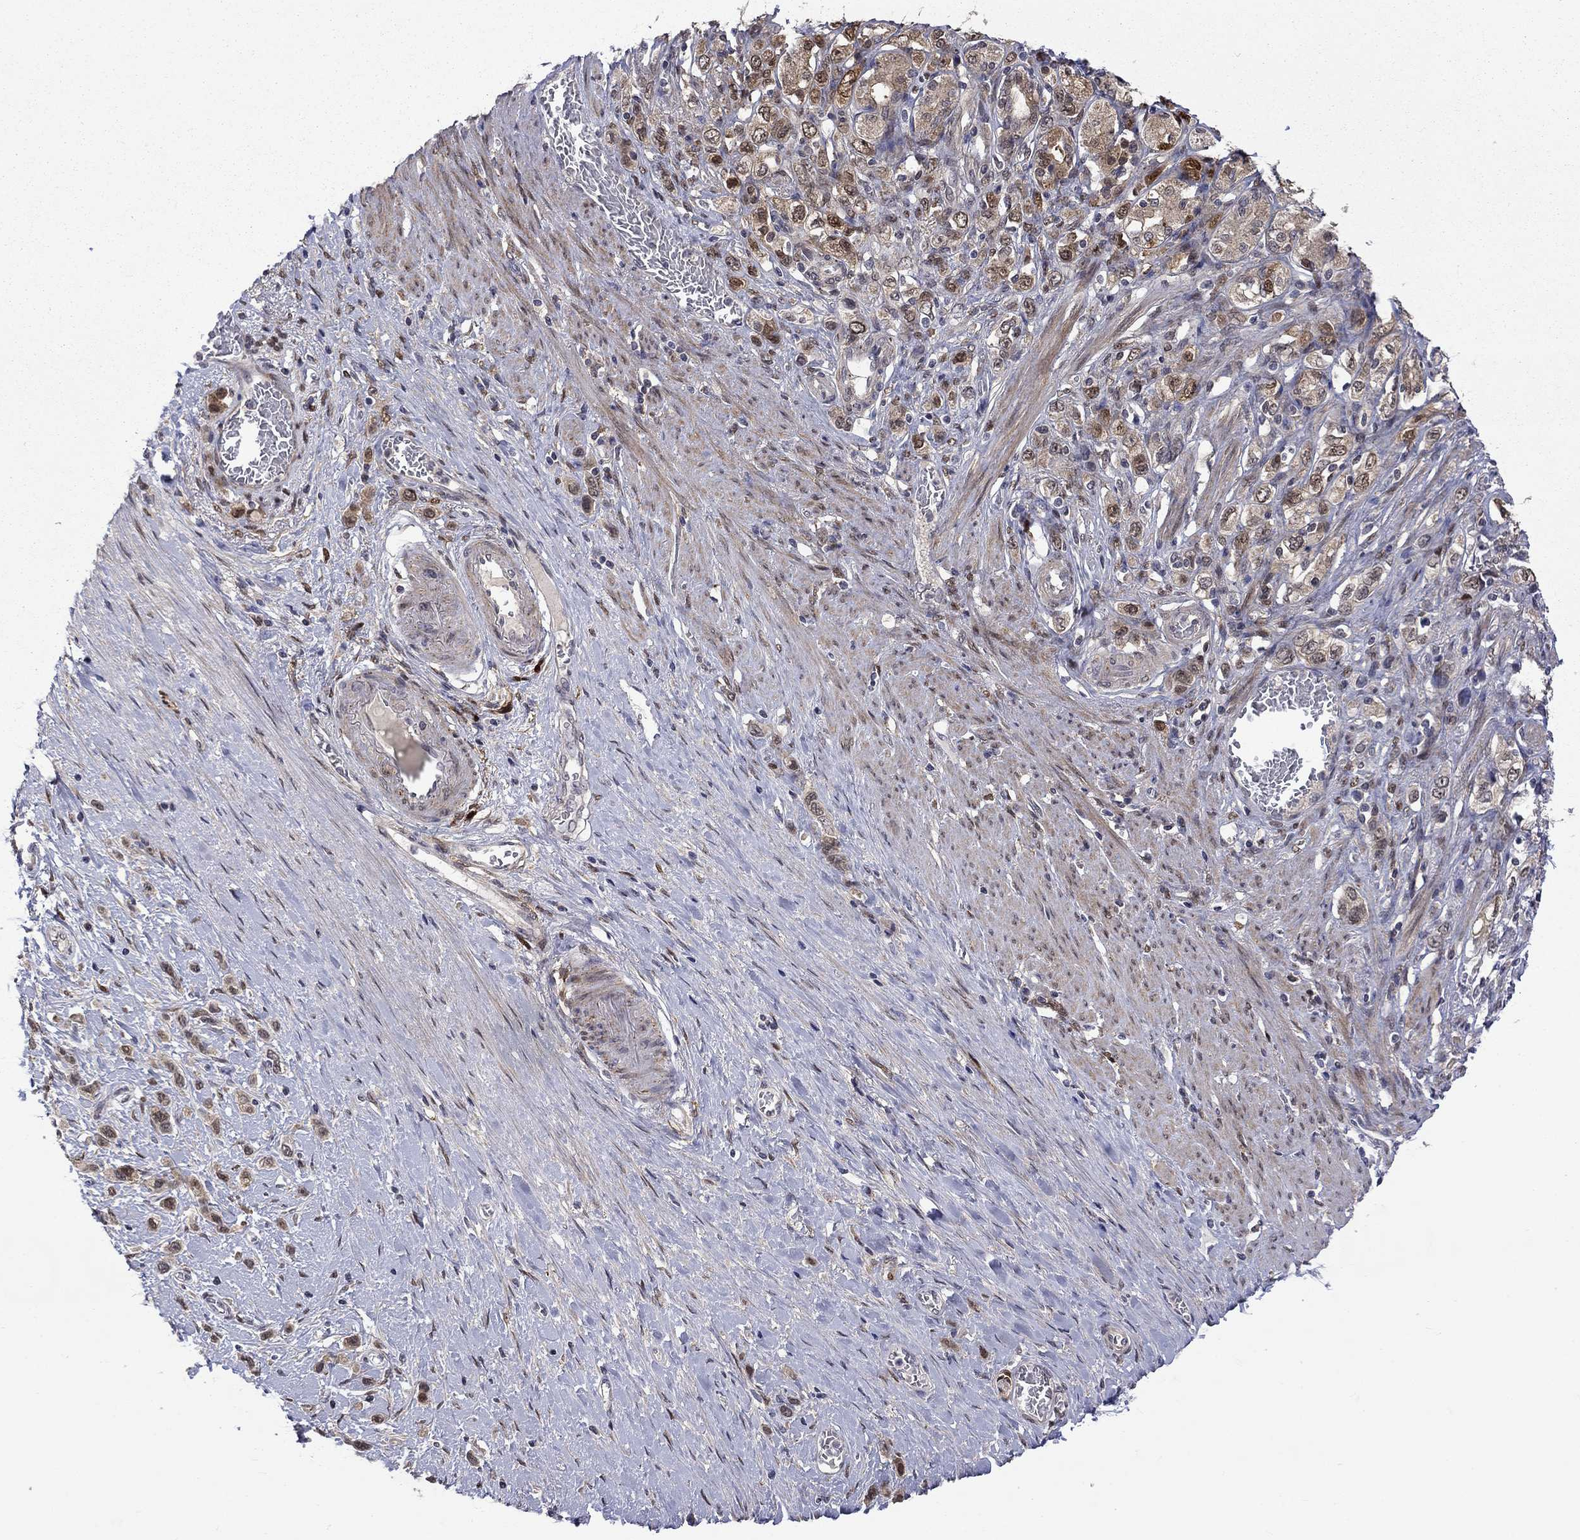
{"staining": {"intensity": "moderate", "quantity": "<25%", "location": "cytoplasmic/membranous,nuclear"}, "tissue": "stomach cancer", "cell_type": "Tumor cells", "image_type": "cancer", "snomed": [{"axis": "morphology", "description": "Normal tissue, NOS"}, {"axis": "morphology", "description": "Adenocarcinoma, NOS"}, {"axis": "morphology", "description": "Adenocarcinoma, High grade"}, {"axis": "topography", "description": "Stomach, upper"}, {"axis": "topography", "description": "Stomach"}], "caption": "Approximately <25% of tumor cells in stomach cancer demonstrate moderate cytoplasmic/membranous and nuclear protein expression as visualized by brown immunohistochemical staining.", "gene": "CBR1", "patient": {"sex": "female", "age": 65}}